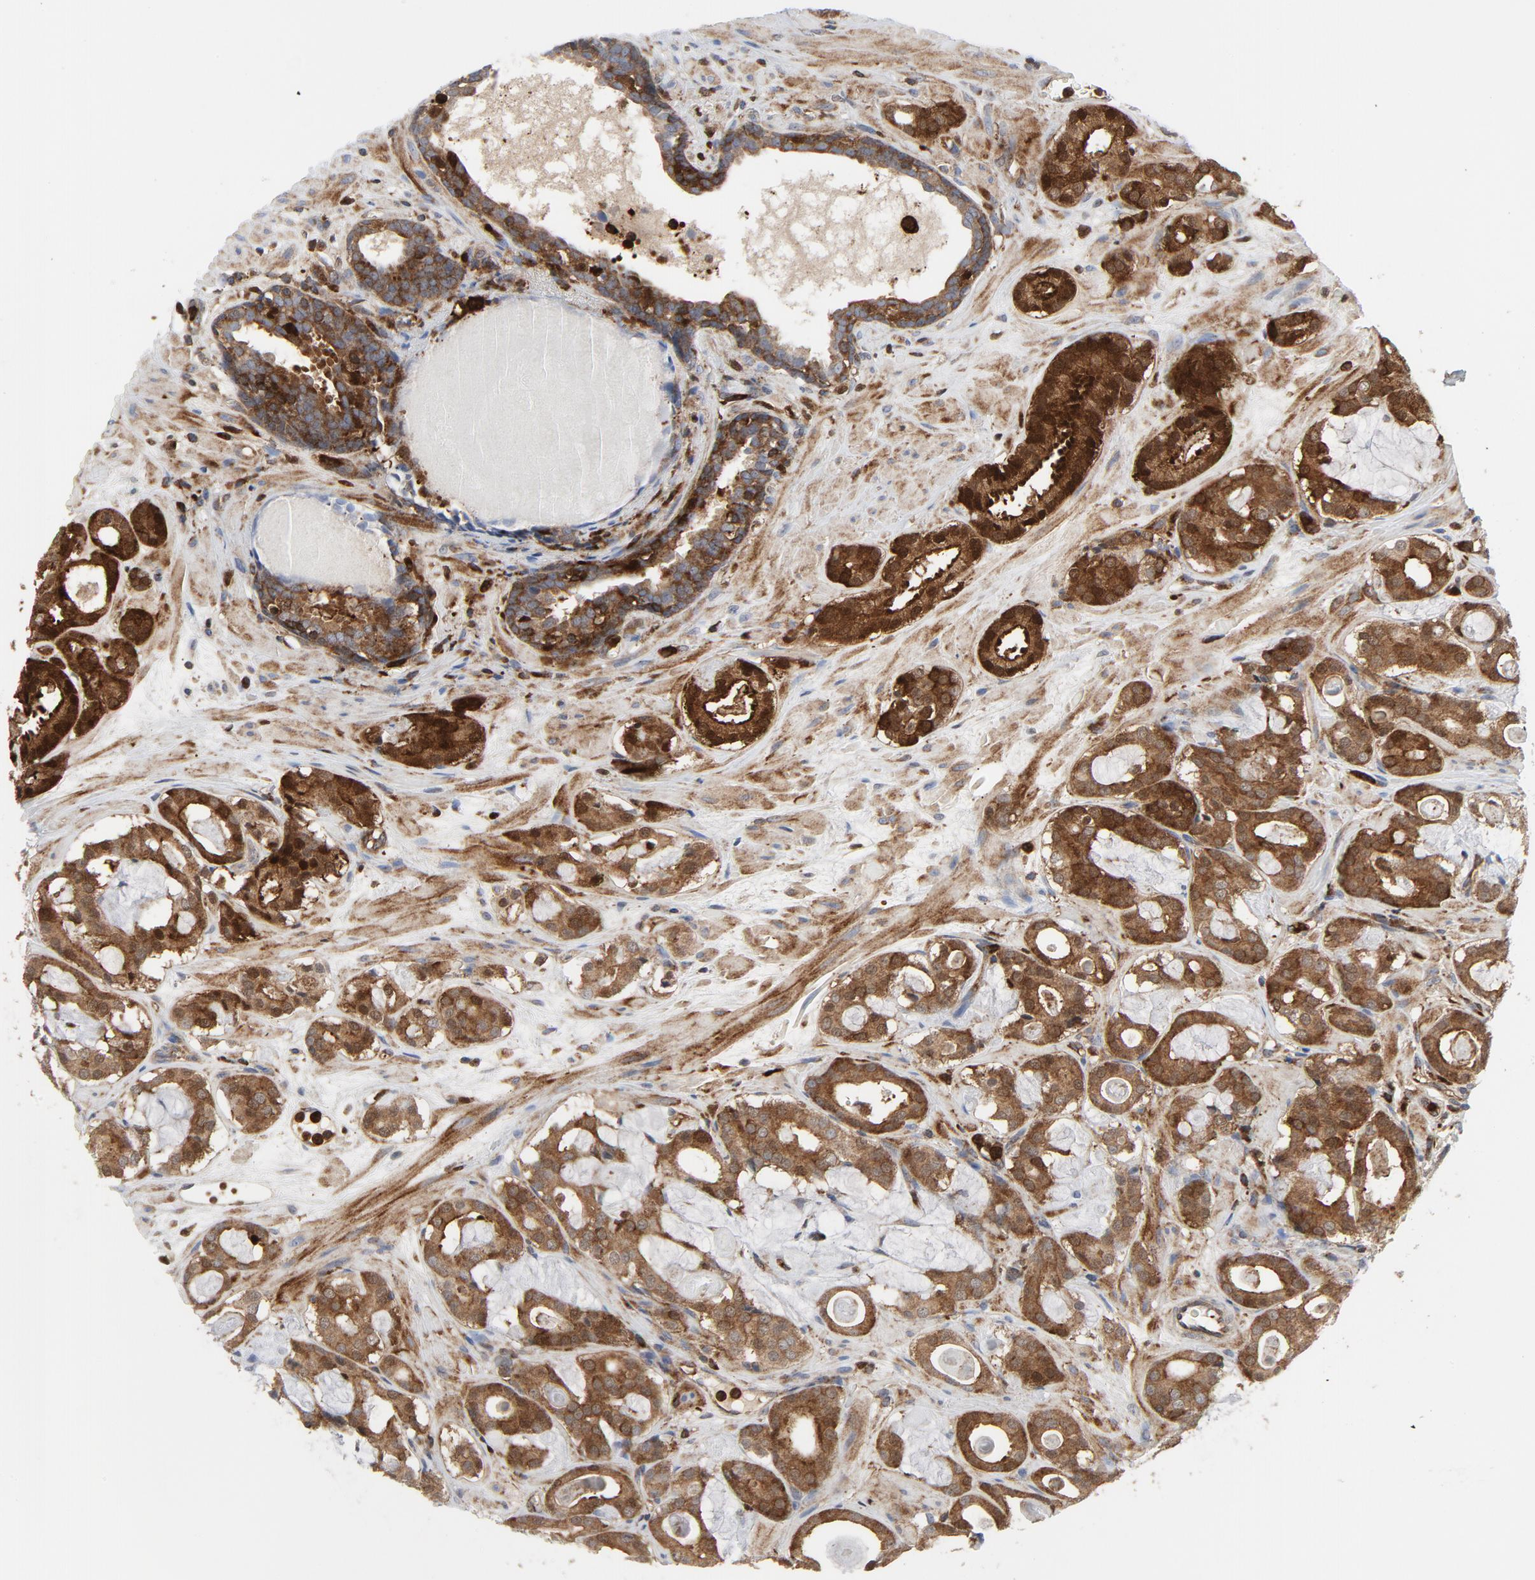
{"staining": {"intensity": "strong", "quantity": ">75%", "location": "cytoplasmic/membranous"}, "tissue": "prostate cancer", "cell_type": "Tumor cells", "image_type": "cancer", "snomed": [{"axis": "morphology", "description": "Adenocarcinoma, Low grade"}, {"axis": "topography", "description": "Prostate"}], "caption": "Immunohistochemical staining of prostate low-grade adenocarcinoma reveals strong cytoplasmic/membranous protein expression in about >75% of tumor cells.", "gene": "YES1", "patient": {"sex": "male", "age": 57}}